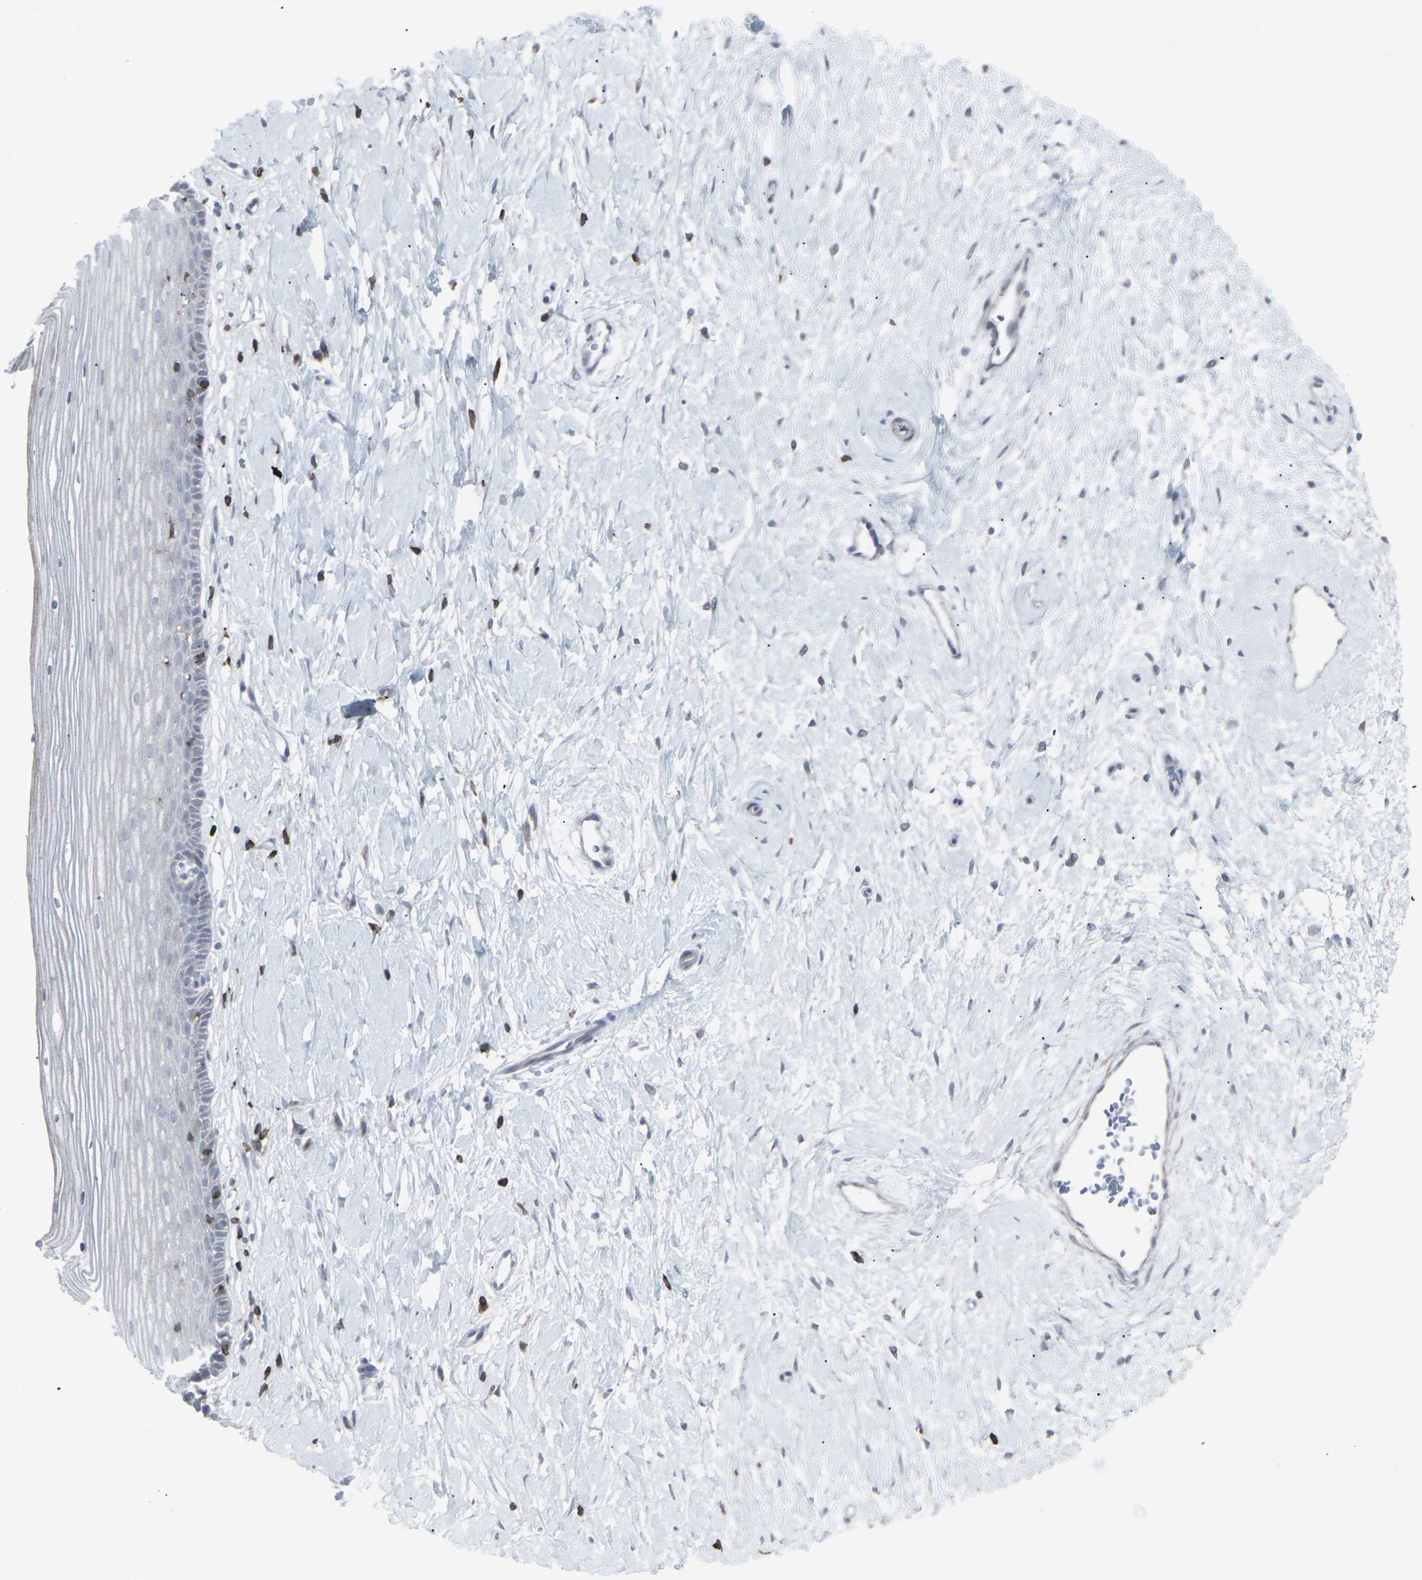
{"staining": {"intensity": "negative", "quantity": "none", "location": "none"}, "tissue": "cervix", "cell_type": "Glandular cells", "image_type": "normal", "snomed": [{"axis": "morphology", "description": "Normal tissue, NOS"}, {"axis": "topography", "description": "Cervix"}], "caption": "The photomicrograph displays no significant positivity in glandular cells of cervix.", "gene": "APOBEC2", "patient": {"sex": "female", "age": 39}}